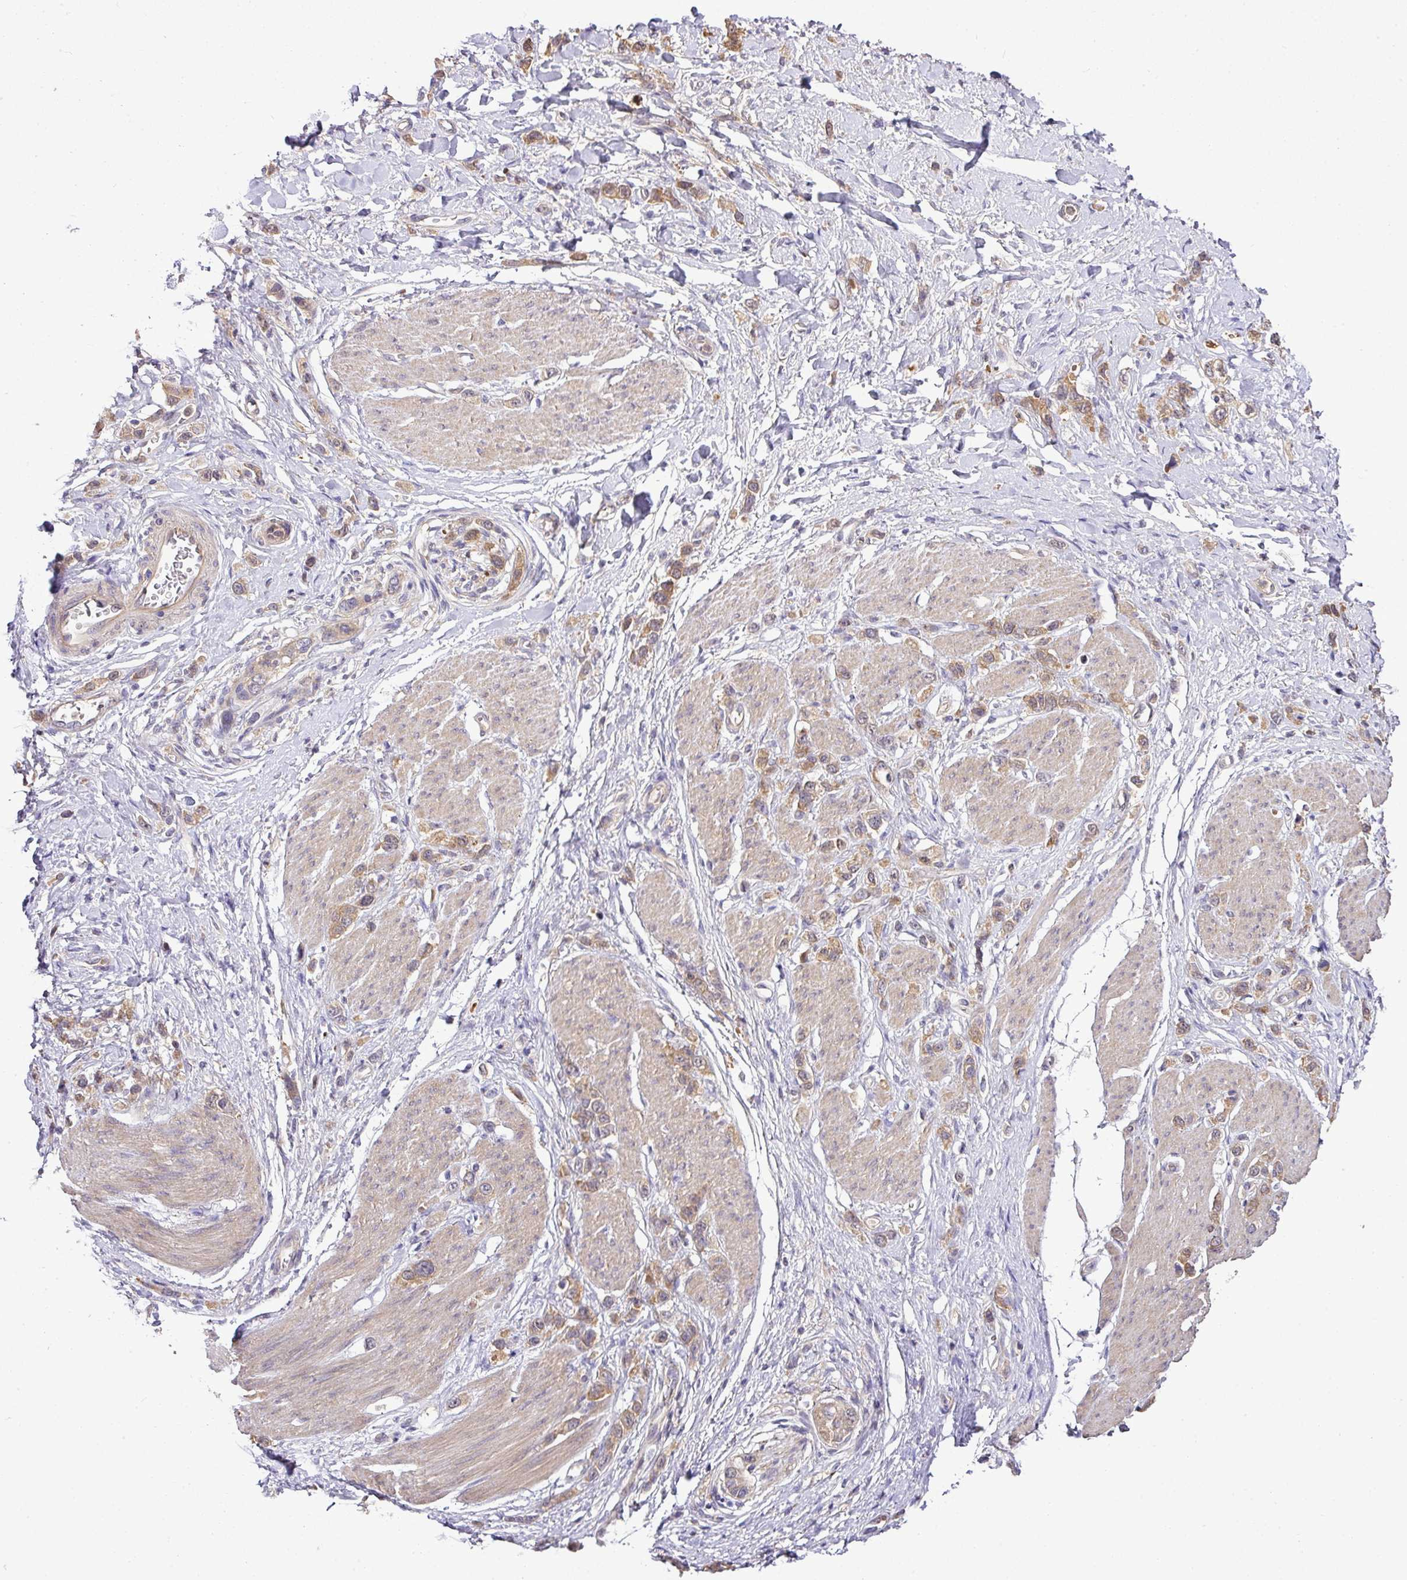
{"staining": {"intensity": "moderate", "quantity": "25%-75%", "location": "cytoplasmic/membranous"}, "tissue": "stomach cancer", "cell_type": "Tumor cells", "image_type": "cancer", "snomed": [{"axis": "morphology", "description": "Adenocarcinoma, NOS"}, {"axis": "topography", "description": "Stomach"}], "caption": "Protein expression by immunohistochemistry (IHC) demonstrates moderate cytoplasmic/membranous staining in about 25%-75% of tumor cells in stomach adenocarcinoma.", "gene": "TMEM107", "patient": {"sex": "female", "age": 65}}